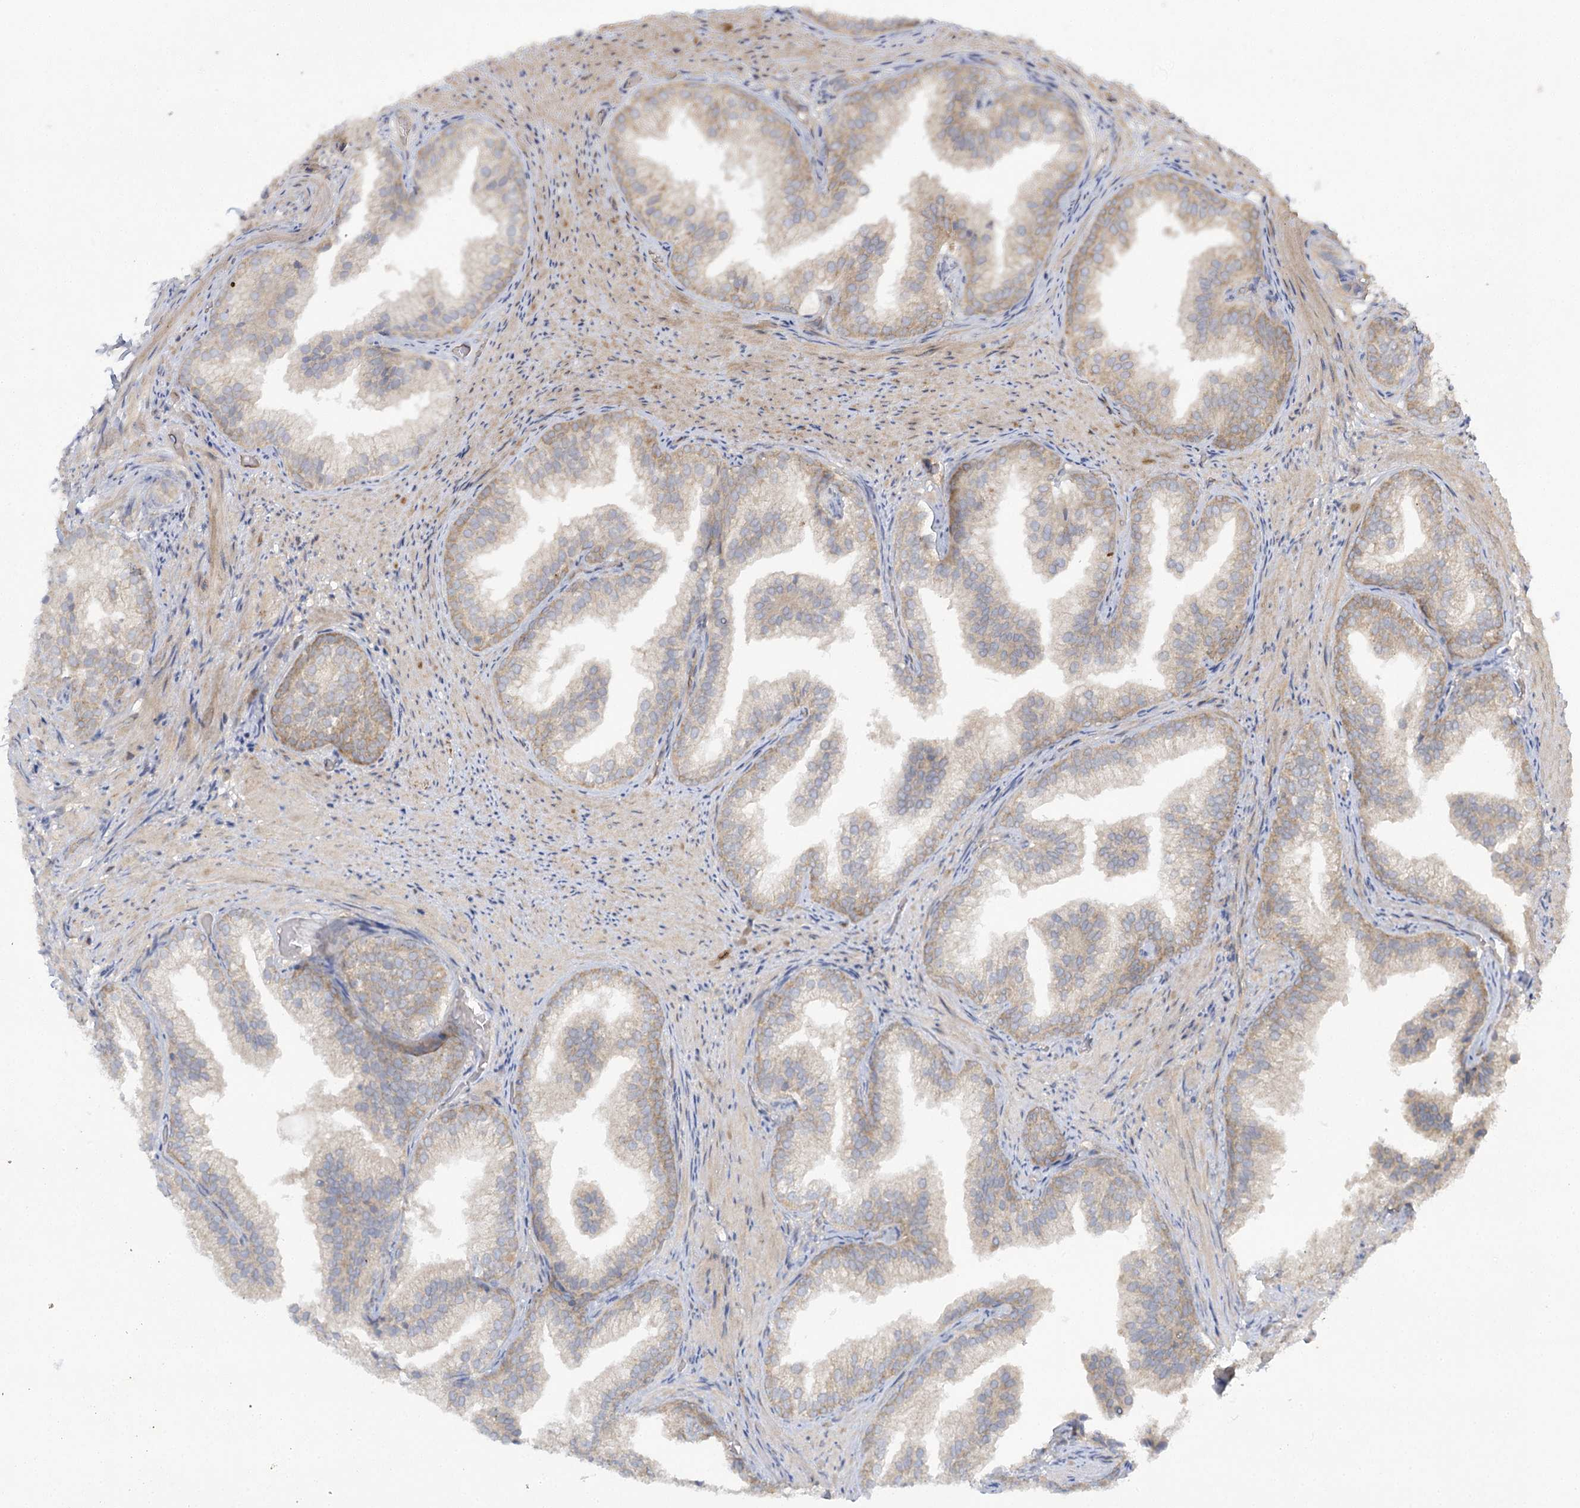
{"staining": {"intensity": "weak", "quantity": "25%-75%", "location": "cytoplasmic/membranous"}, "tissue": "prostate", "cell_type": "Glandular cells", "image_type": "normal", "snomed": [{"axis": "morphology", "description": "Normal tissue, NOS"}, {"axis": "topography", "description": "Prostate"}], "caption": "High-power microscopy captured an IHC photomicrograph of benign prostate, revealing weak cytoplasmic/membranous positivity in approximately 25%-75% of glandular cells. (Brightfield microscopy of DAB IHC at high magnification).", "gene": "TRAF3IP1", "patient": {"sex": "male", "age": 76}}